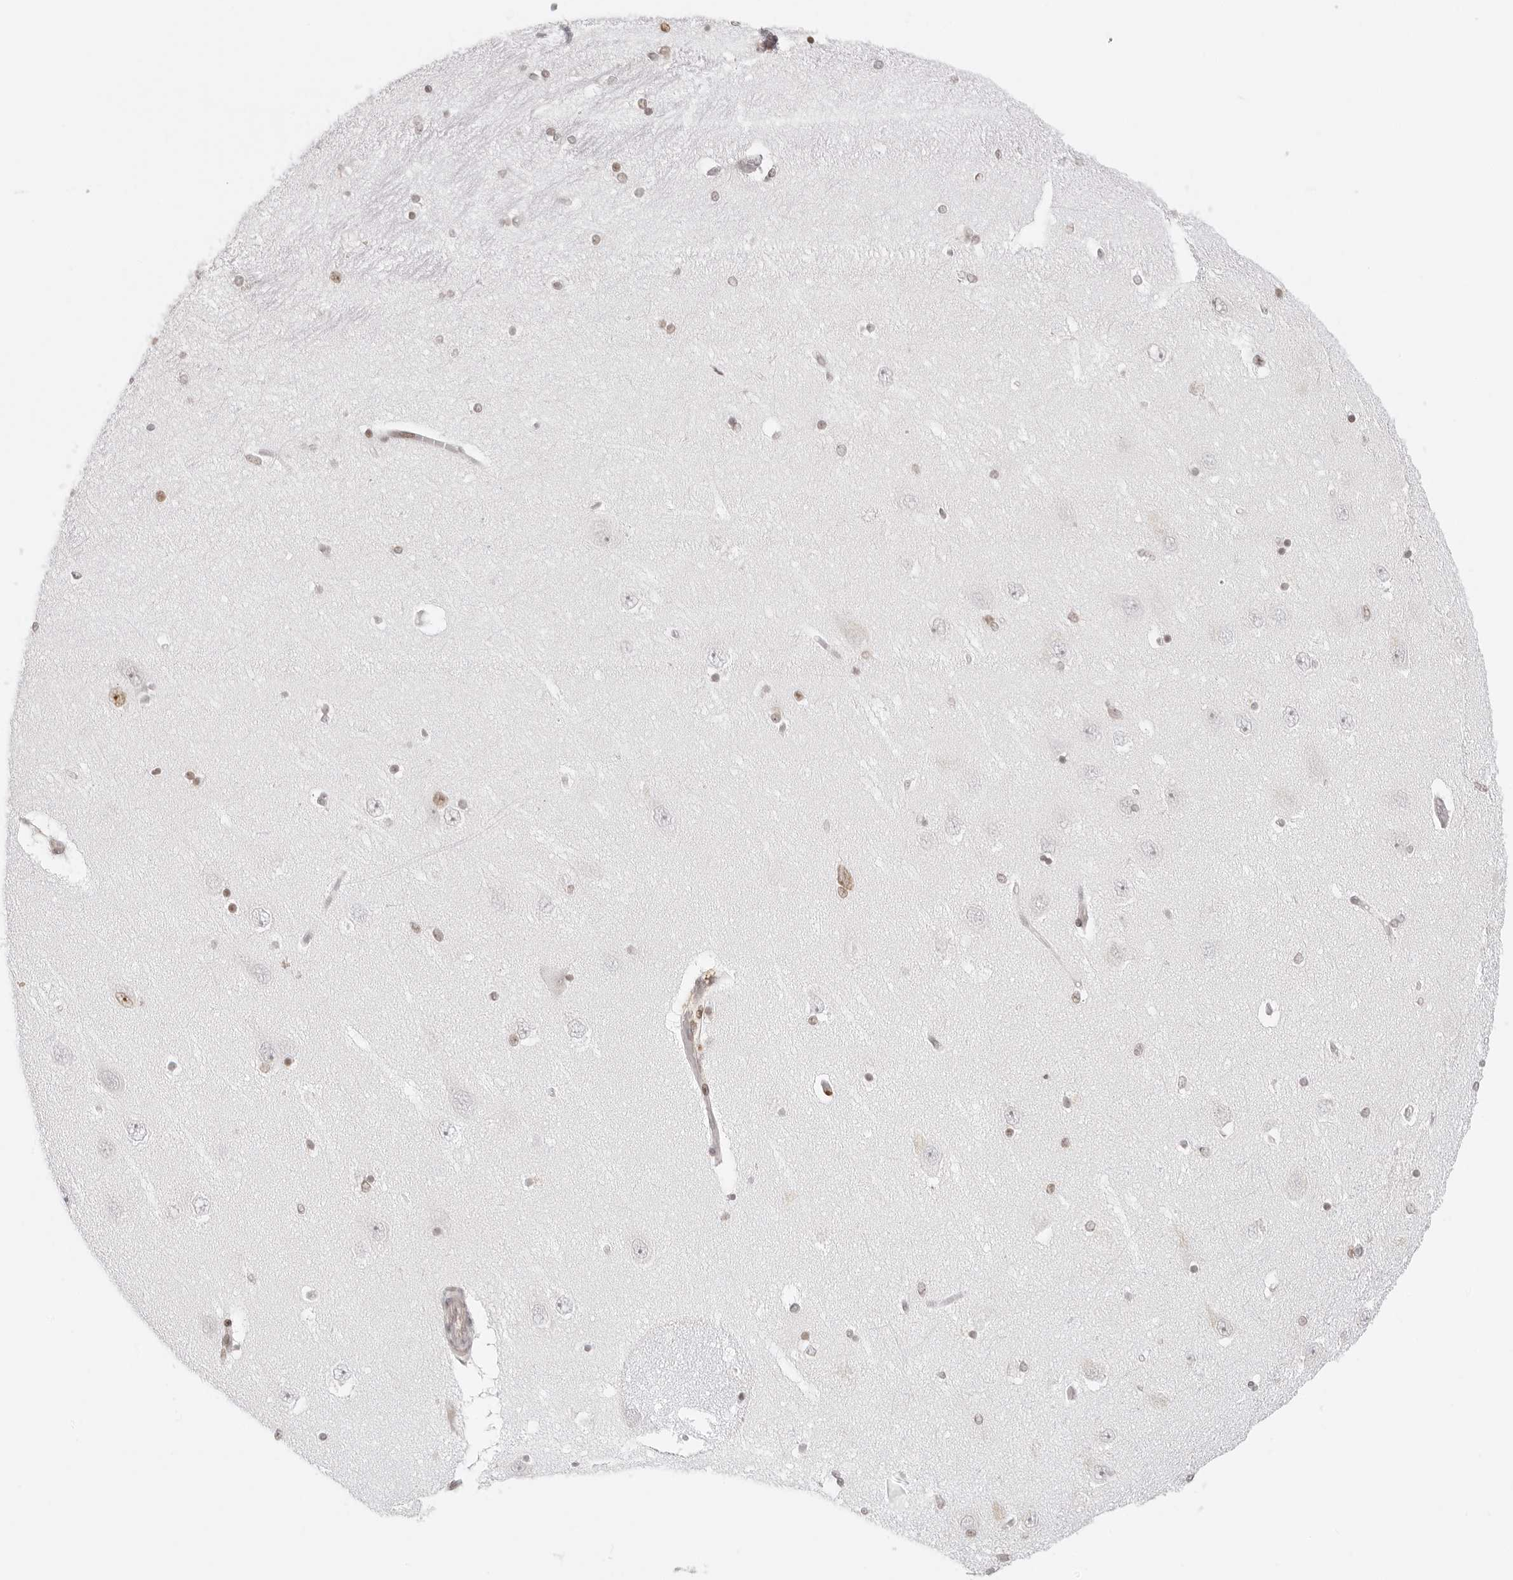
{"staining": {"intensity": "weak", "quantity": "<25%", "location": "nuclear"}, "tissue": "hippocampus", "cell_type": "Glial cells", "image_type": "normal", "snomed": [{"axis": "morphology", "description": "Normal tissue, NOS"}, {"axis": "topography", "description": "Hippocampus"}], "caption": "Immunohistochemistry of unremarkable hippocampus displays no expression in glial cells.", "gene": "RCC1", "patient": {"sex": "female", "age": 54}}